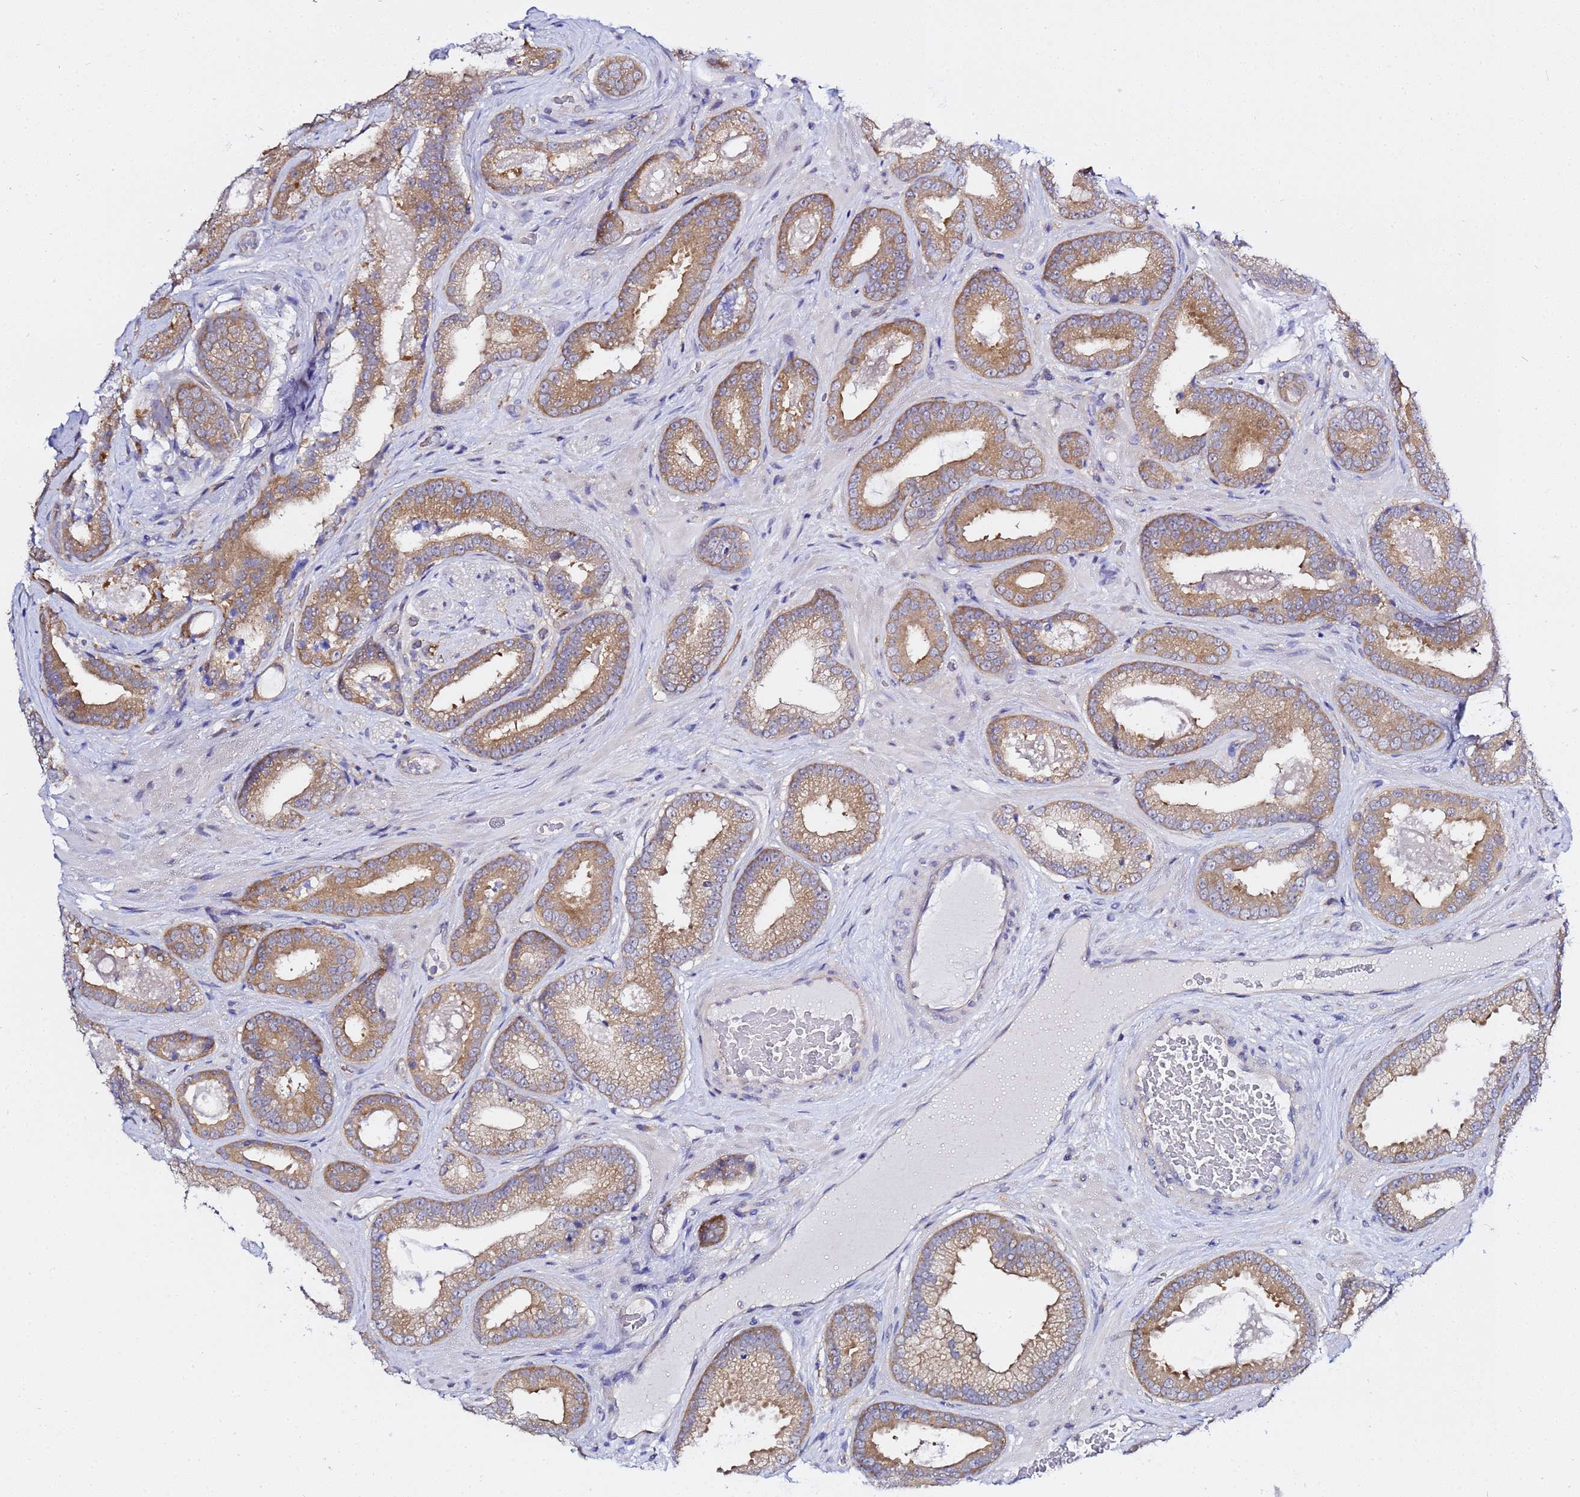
{"staining": {"intensity": "moderate", "quantity": "25%-75%", "location": "cytoplasmic/membranous"}, "tissue": "prostate cancer", "cell_type": "Tumor cells", "image_type": "cancer", "snomed": [{"axis": "morphology", "description": "Adenocarcinoma, Low grade"}, {"axis": "topography", "description": "Prostate"}], "caption": "Immunohistochemical staining of human adenocarcinoma (low-grade) (prostate) displays medium levels of moderate cytoplasmic/membranous positivity in approximately 25%-75% of tumor cells.", "gene": "LENG1", "patient": {"sex": "male", "age": 57}}